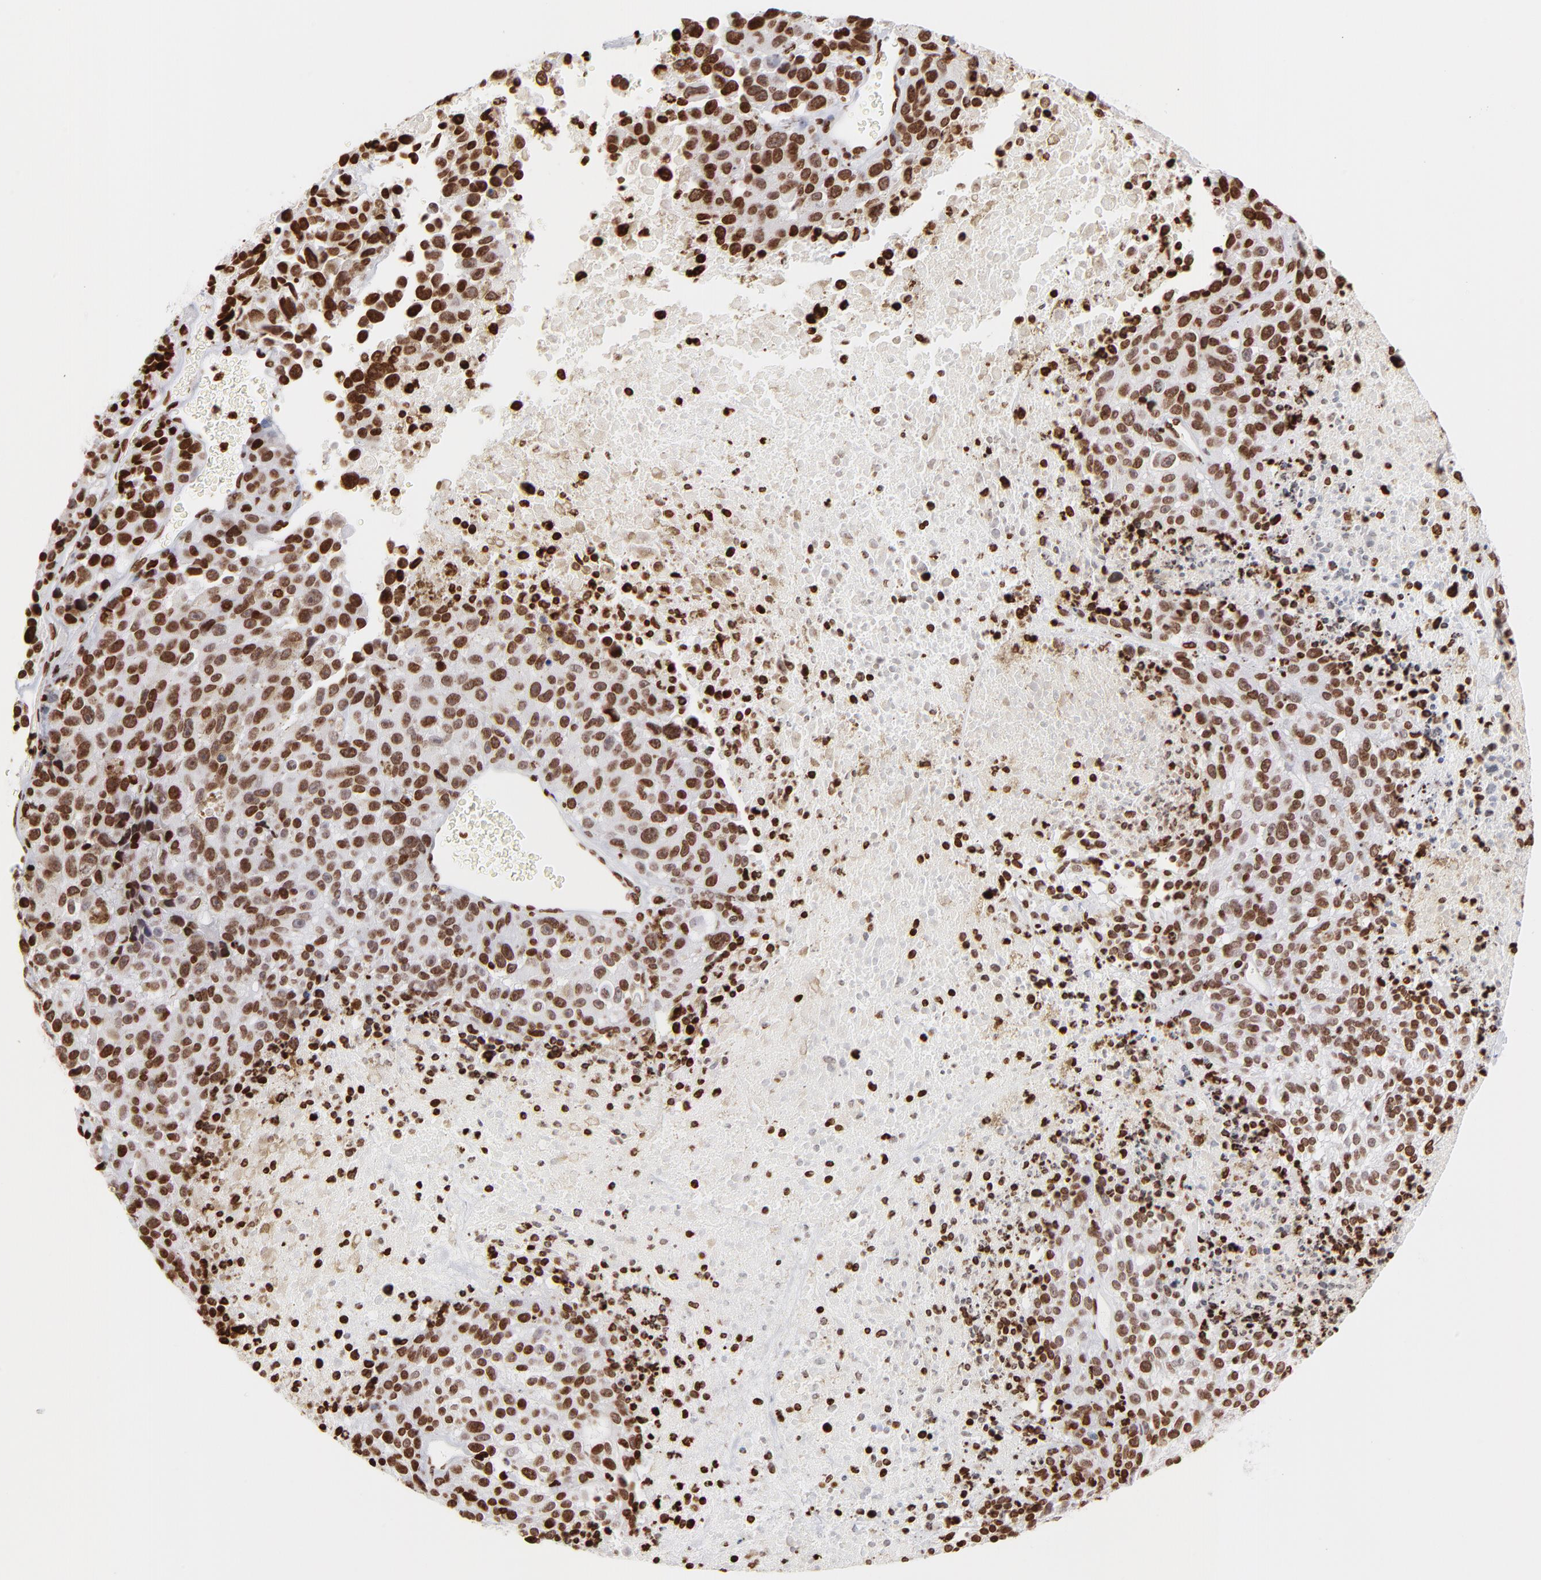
{"staining": {"intensity": "strong", "quantity": ">75%", "location": "nuclear"}, "tissue": "melanoma", "cell_type": "Tumor cells", "image_type": "cancer", "snomed": [{"axis": "morphology", "description": "Malignant melanoma, Metastatic site"}, {"axis": "topography", "description": "Cerebral cortex"}], "caption": "Tumor cells reveal high levels of strong nuclear staining in about >75% of cells in melanoma.", "gene": "RTL4", "patient": {"sex": "female", "age": 52}}